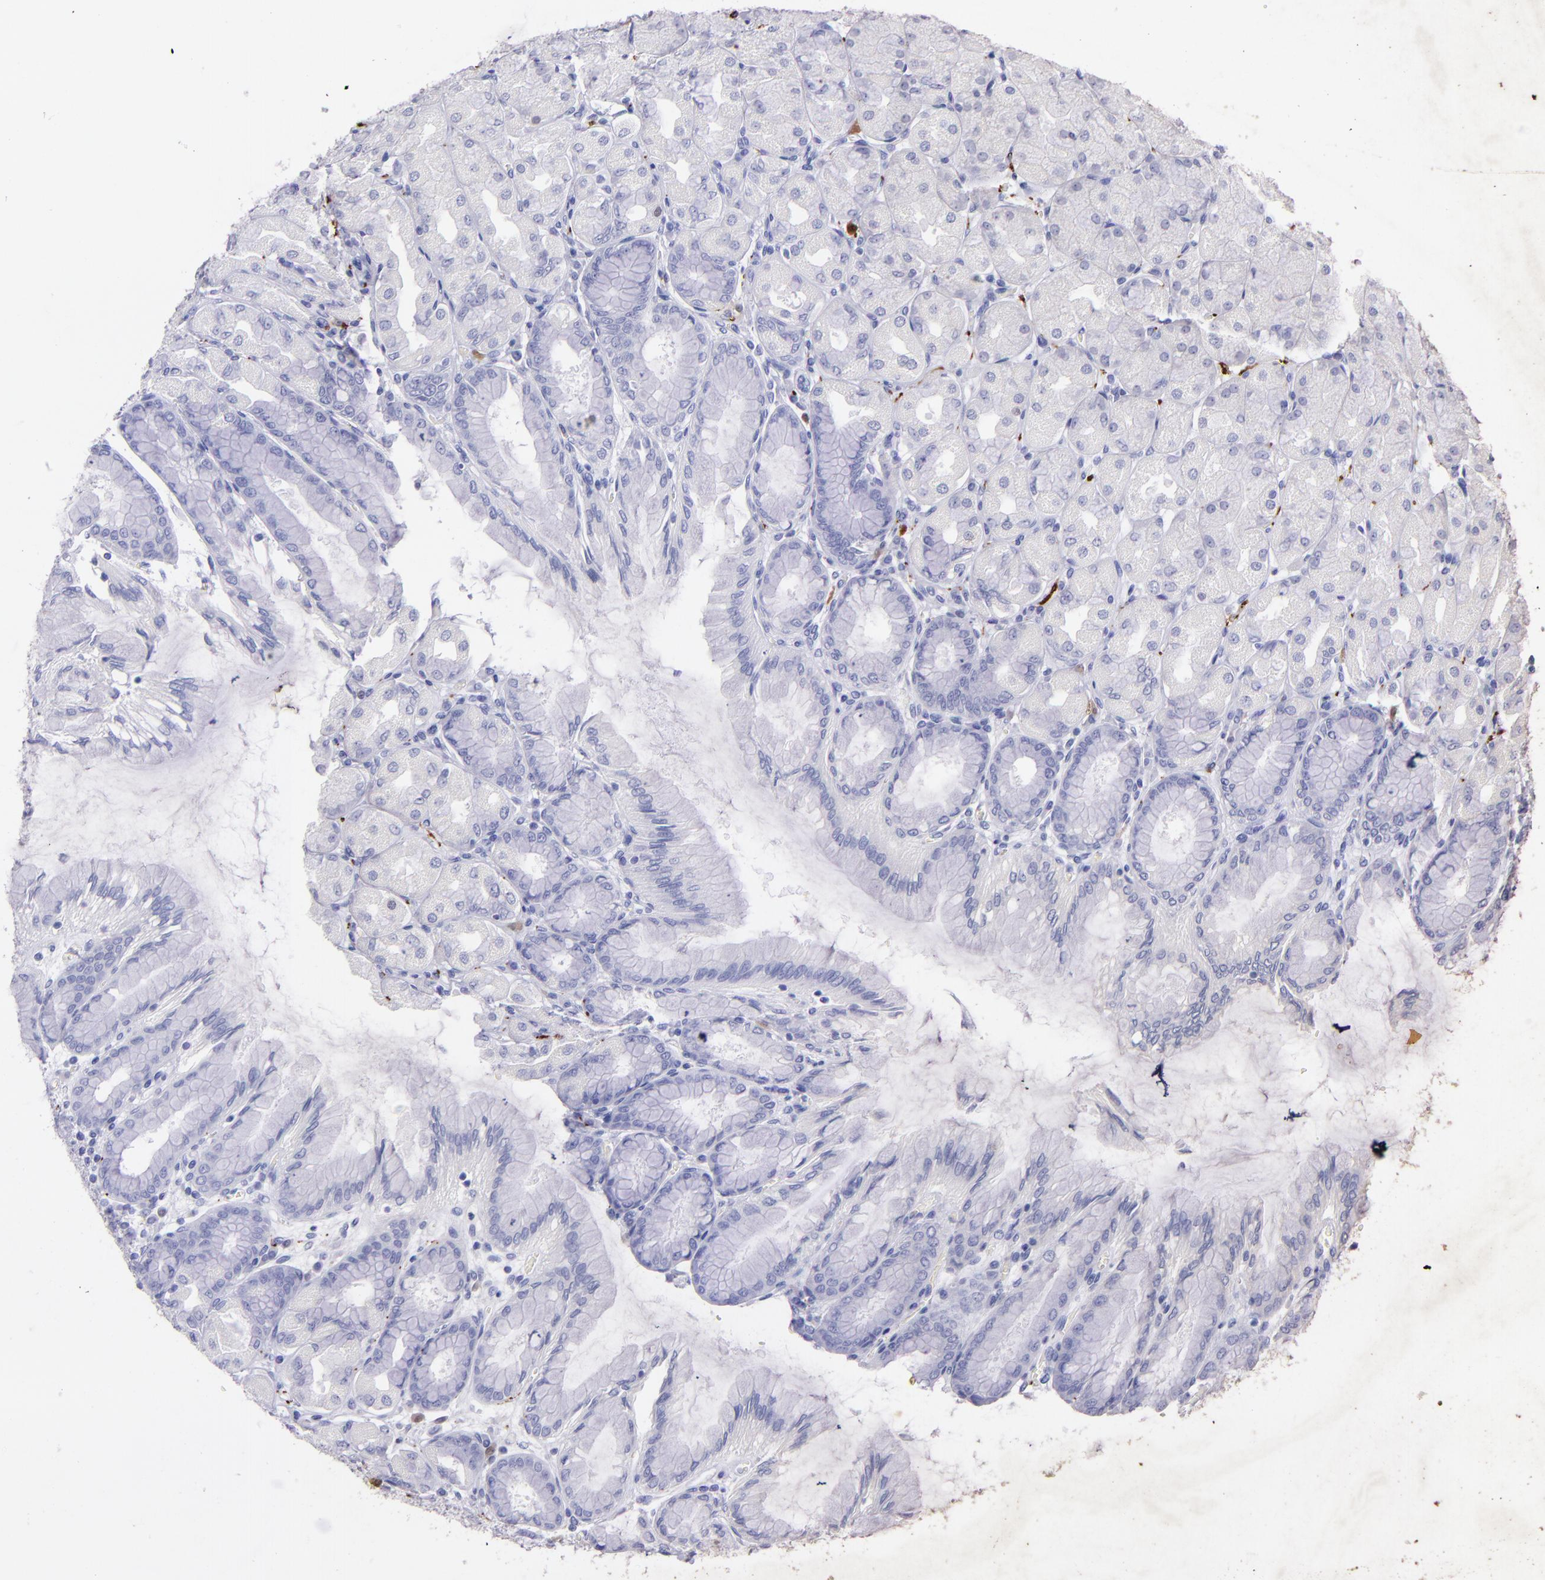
{"staining": {"intensity": "negative", "quantity": "none", "location": "none"}, "tissue": "stomach", "cell_type": "Glandular cells", "image_type": "normal", "snomed": [{"axis": "morphology", "description": "Normal tissue, NOS"}, {"axis": "topography", "description": "Stomach, upper"}], "caption": "Immunohistochemical staining of normal stomach exhibits no significant positivity in glandular cells.", "gene": "UCHL1", "patient": {"sex": "female", "age": 56}}